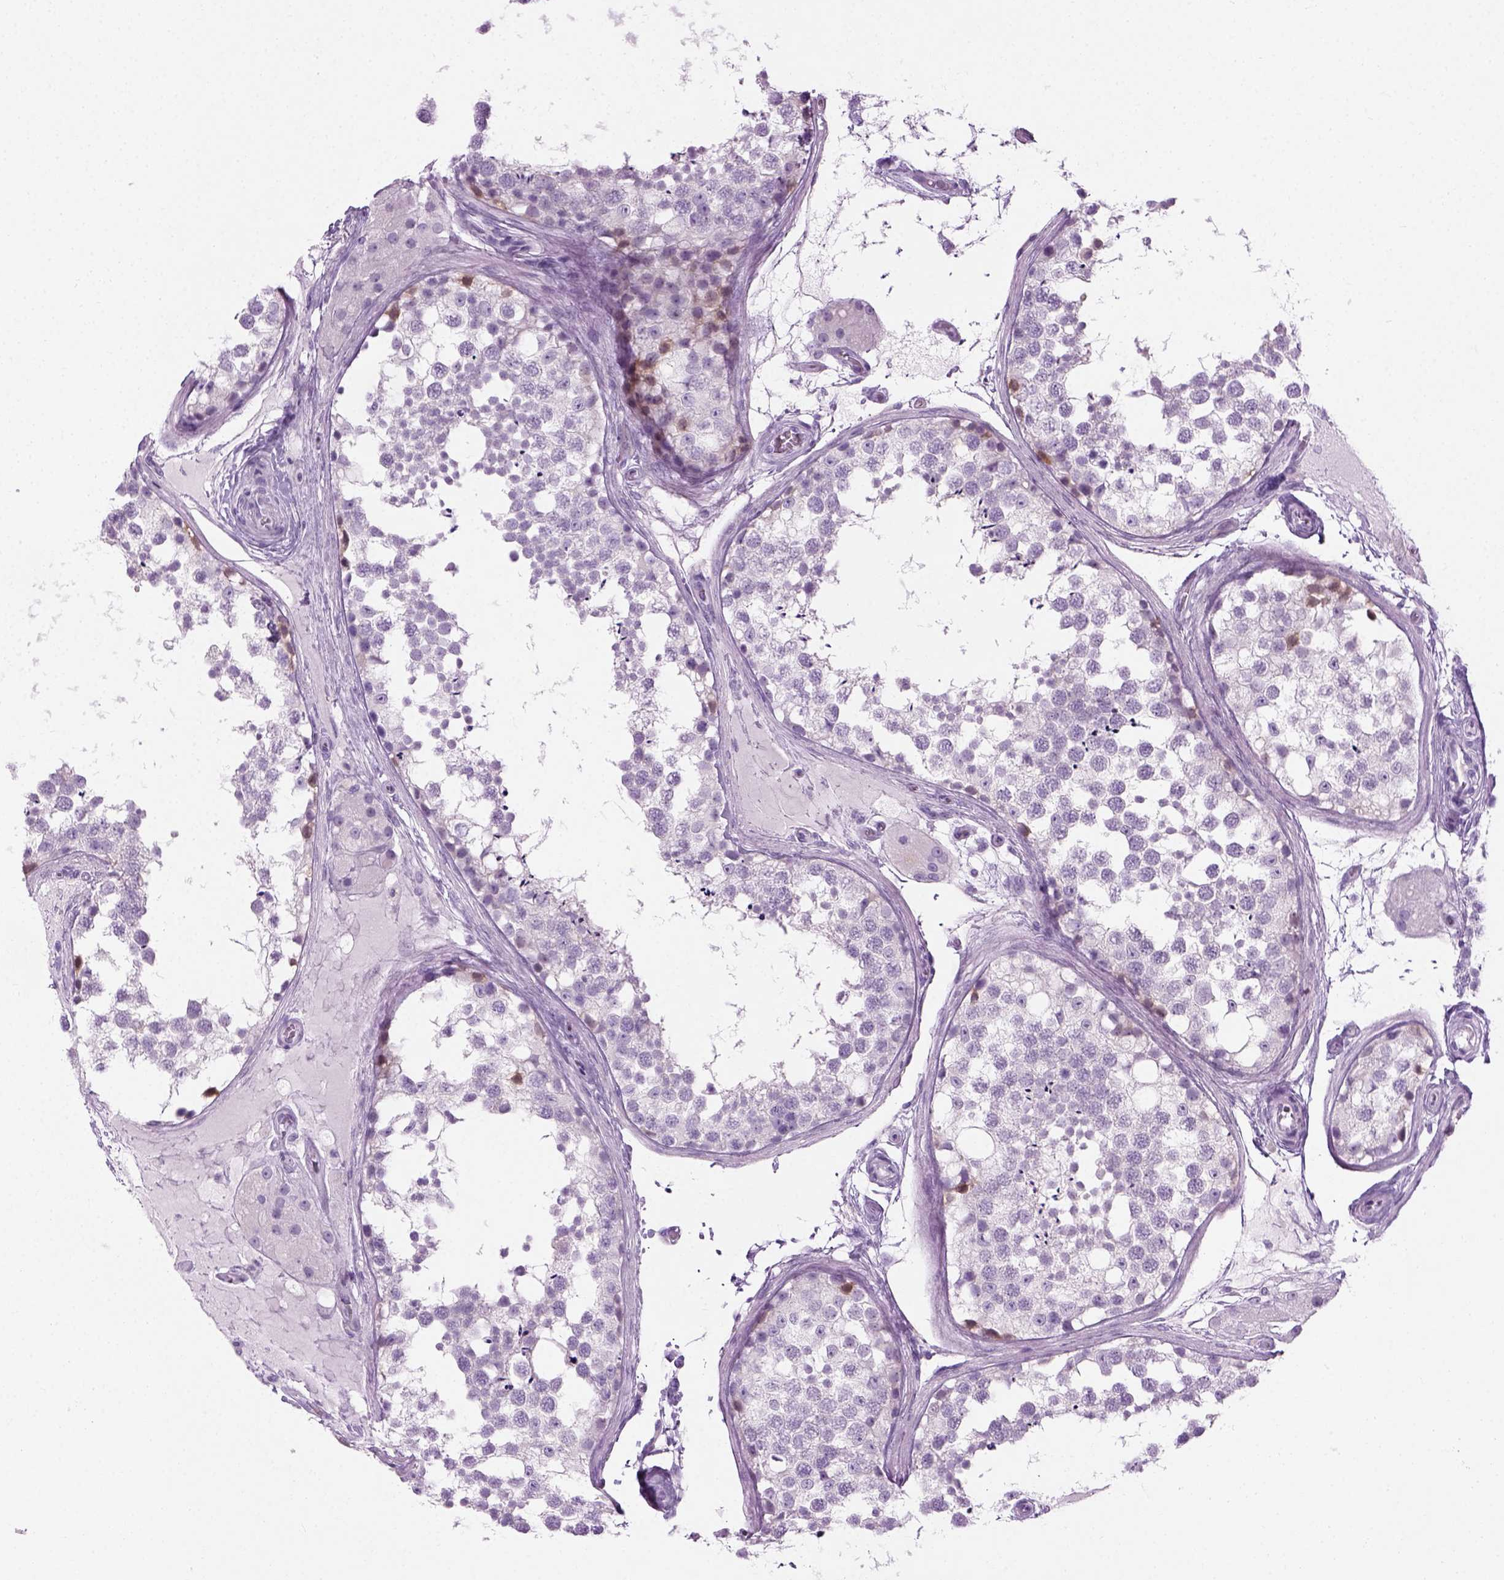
{"staining": {"intensity": "weak", "quantity": "<25%", "location": "cytoplasmic/membranous"}, "tissue": "testis", "cell_type": "Cells in seminiferous ducts", "image_type": "normal", "snomed": [{"axis": "morphology", "description": "Normal tissue, NOS"}, {"axis": "morphology", "description": "Seminoma, NOS"}, {"axis": "topography", "description": "Testis"}], "caption": "The histopathology image demonstrates no significant expression in cells in seminiferous ducts of testis.", "gene": "CIBAR2", "patient": {"sex": "male", "age": 65}}